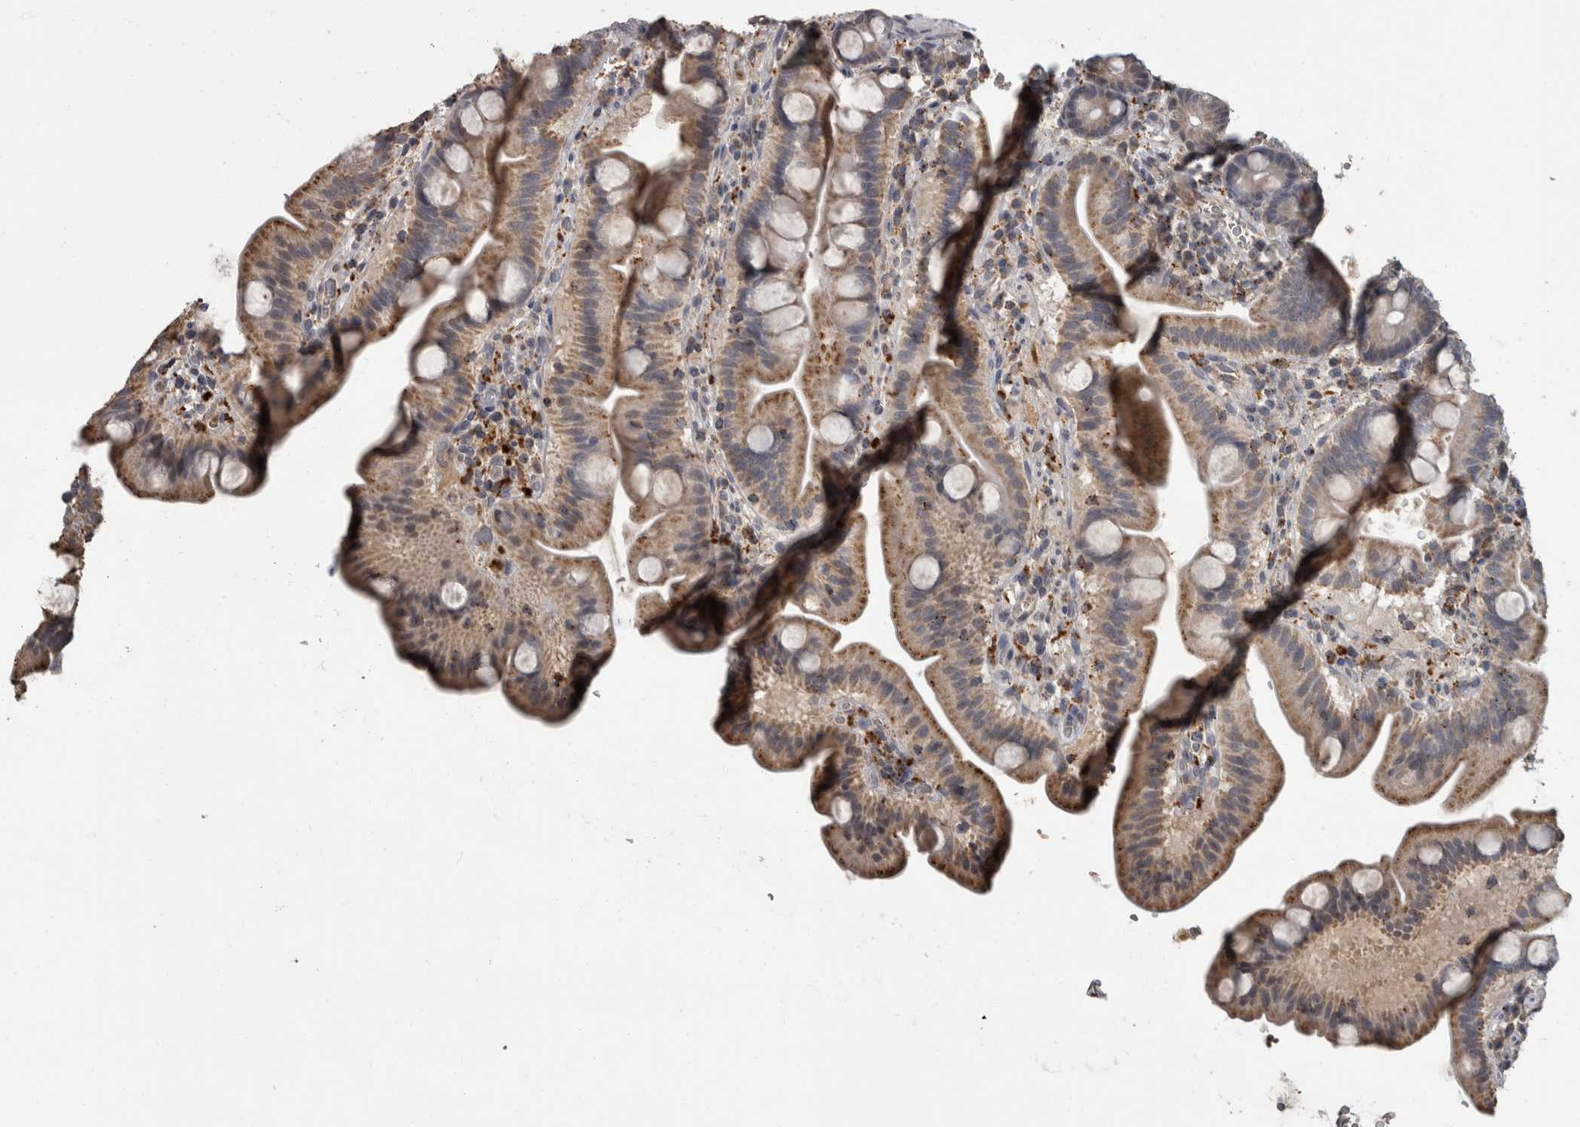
{"staining": {"intensity": "moderate", "quantity": "25%-75%", "location": "cytoplasmic/membranous"}, "tissue": "duodenum", "cell_type": "Glandular cells", "image_type": "normal", "snomed": [{"axis": "morphology", "description": "Normal tissue, NOS"}, {"axis": "topography", "description": "Duodenum"}], "caption": "An image of human duodenum stained for a protein shows moderate cytoplasmic/membranous brown staining in glandular cells. The staining was performed using DAB, with brown indicating positive protein expression. Nuclei are stained blue with hematoxylin.", "gene": "NAAA", "patient": {"sex": "male", "age": 54}}